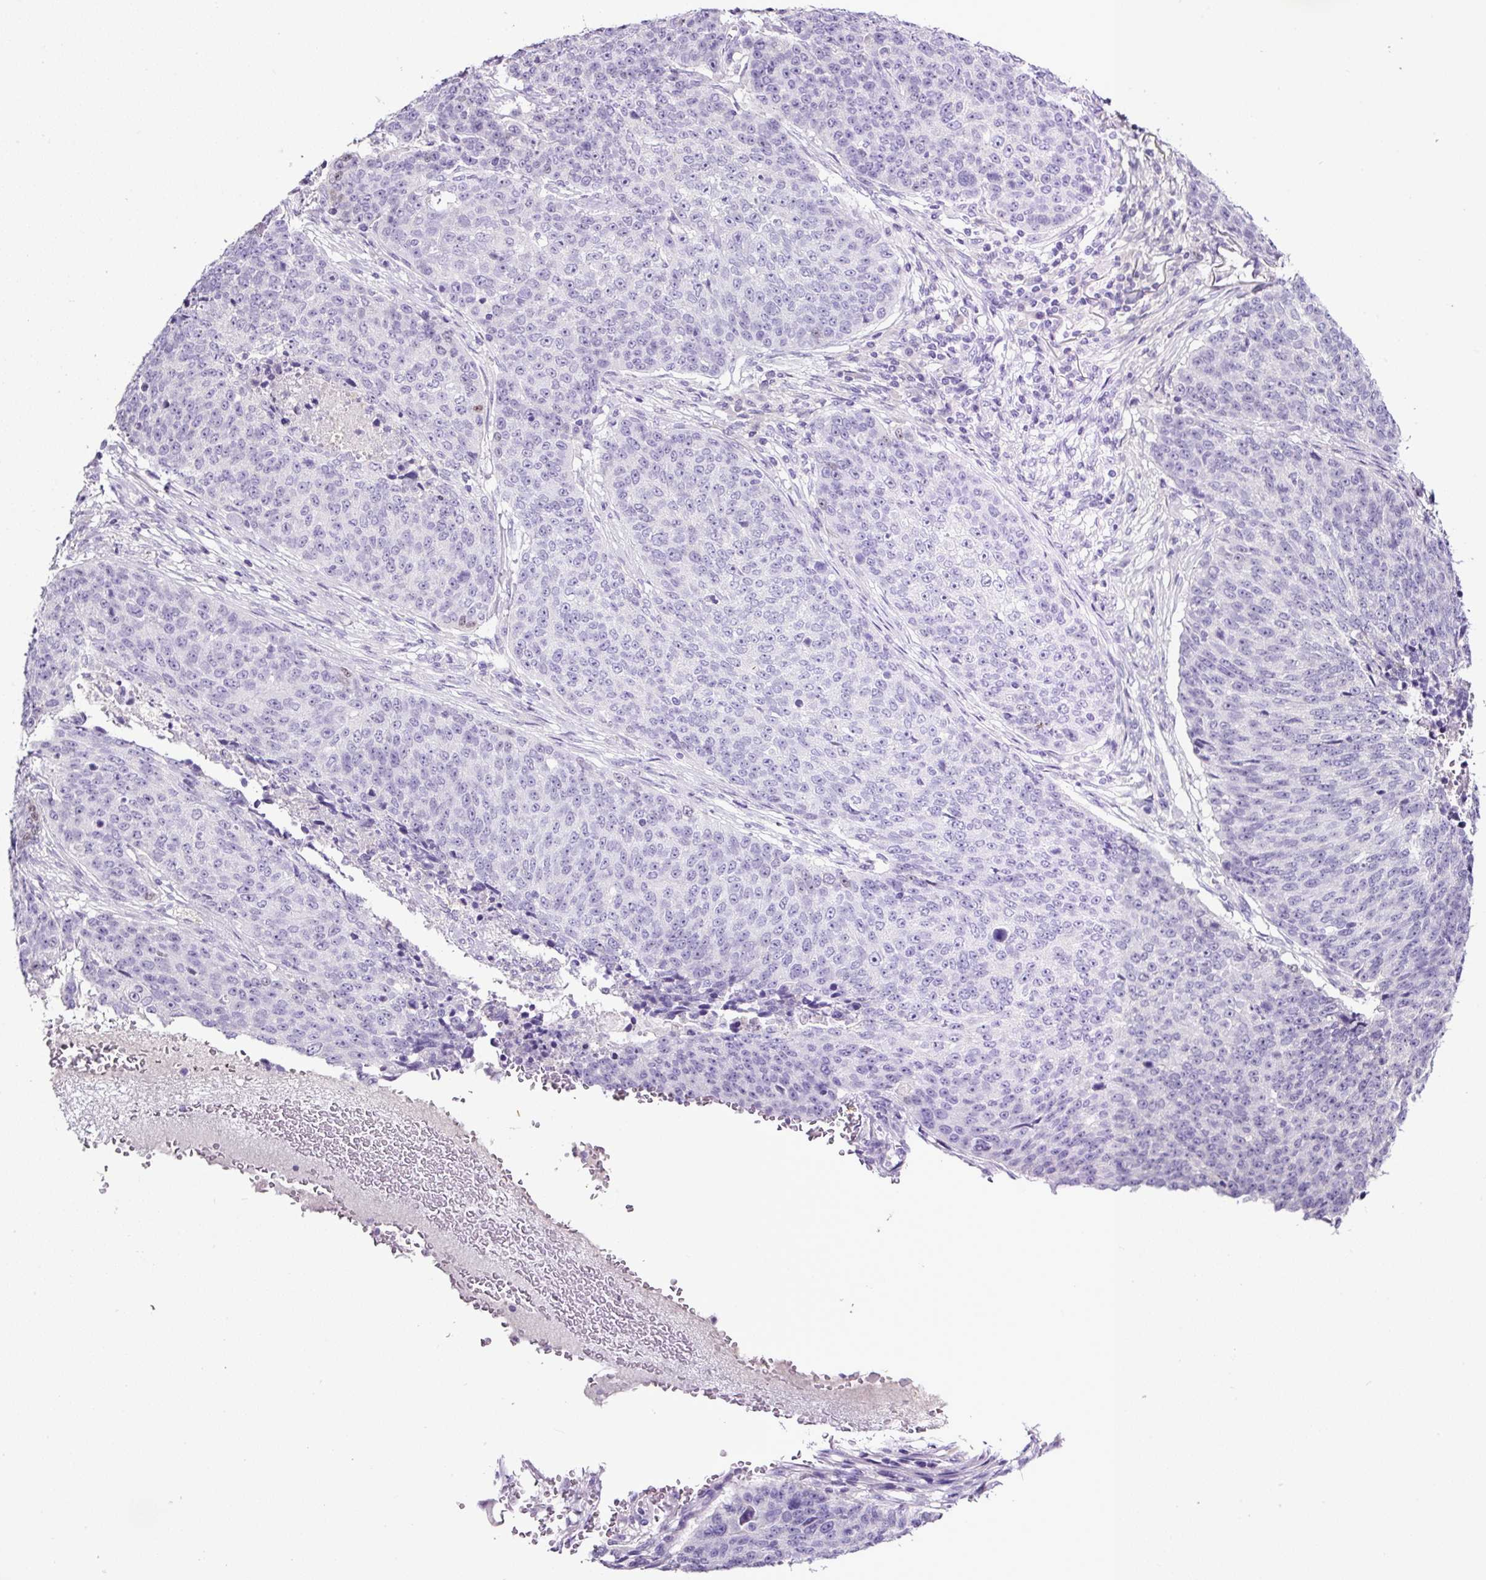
{"staining": {"intensity": "negative", "quantity": "none", "location": "none"}, "tissue": "lung cancer", "cell_type": "Tumor cells", "image_type": "cancer", "snomed": [{"axis": "morphology", "description": "Normal tissue, NOS"}, {"axis": "morphology", "description": "Squamous cell carcinoma, NOS"}, {"axis": "topography", "description": "Lymph node"}, {"axis": "topography", "description": "Lung"}], "caption": "There is no significant expression in tumor cells of lung cancer (squamous cell carcinoma). The staining is performed using DAB brown chromogen with nuclei counter-stained in using hematoxylin.", "gene": "SP8", "patient": {"sex": "male", "age": 66}}